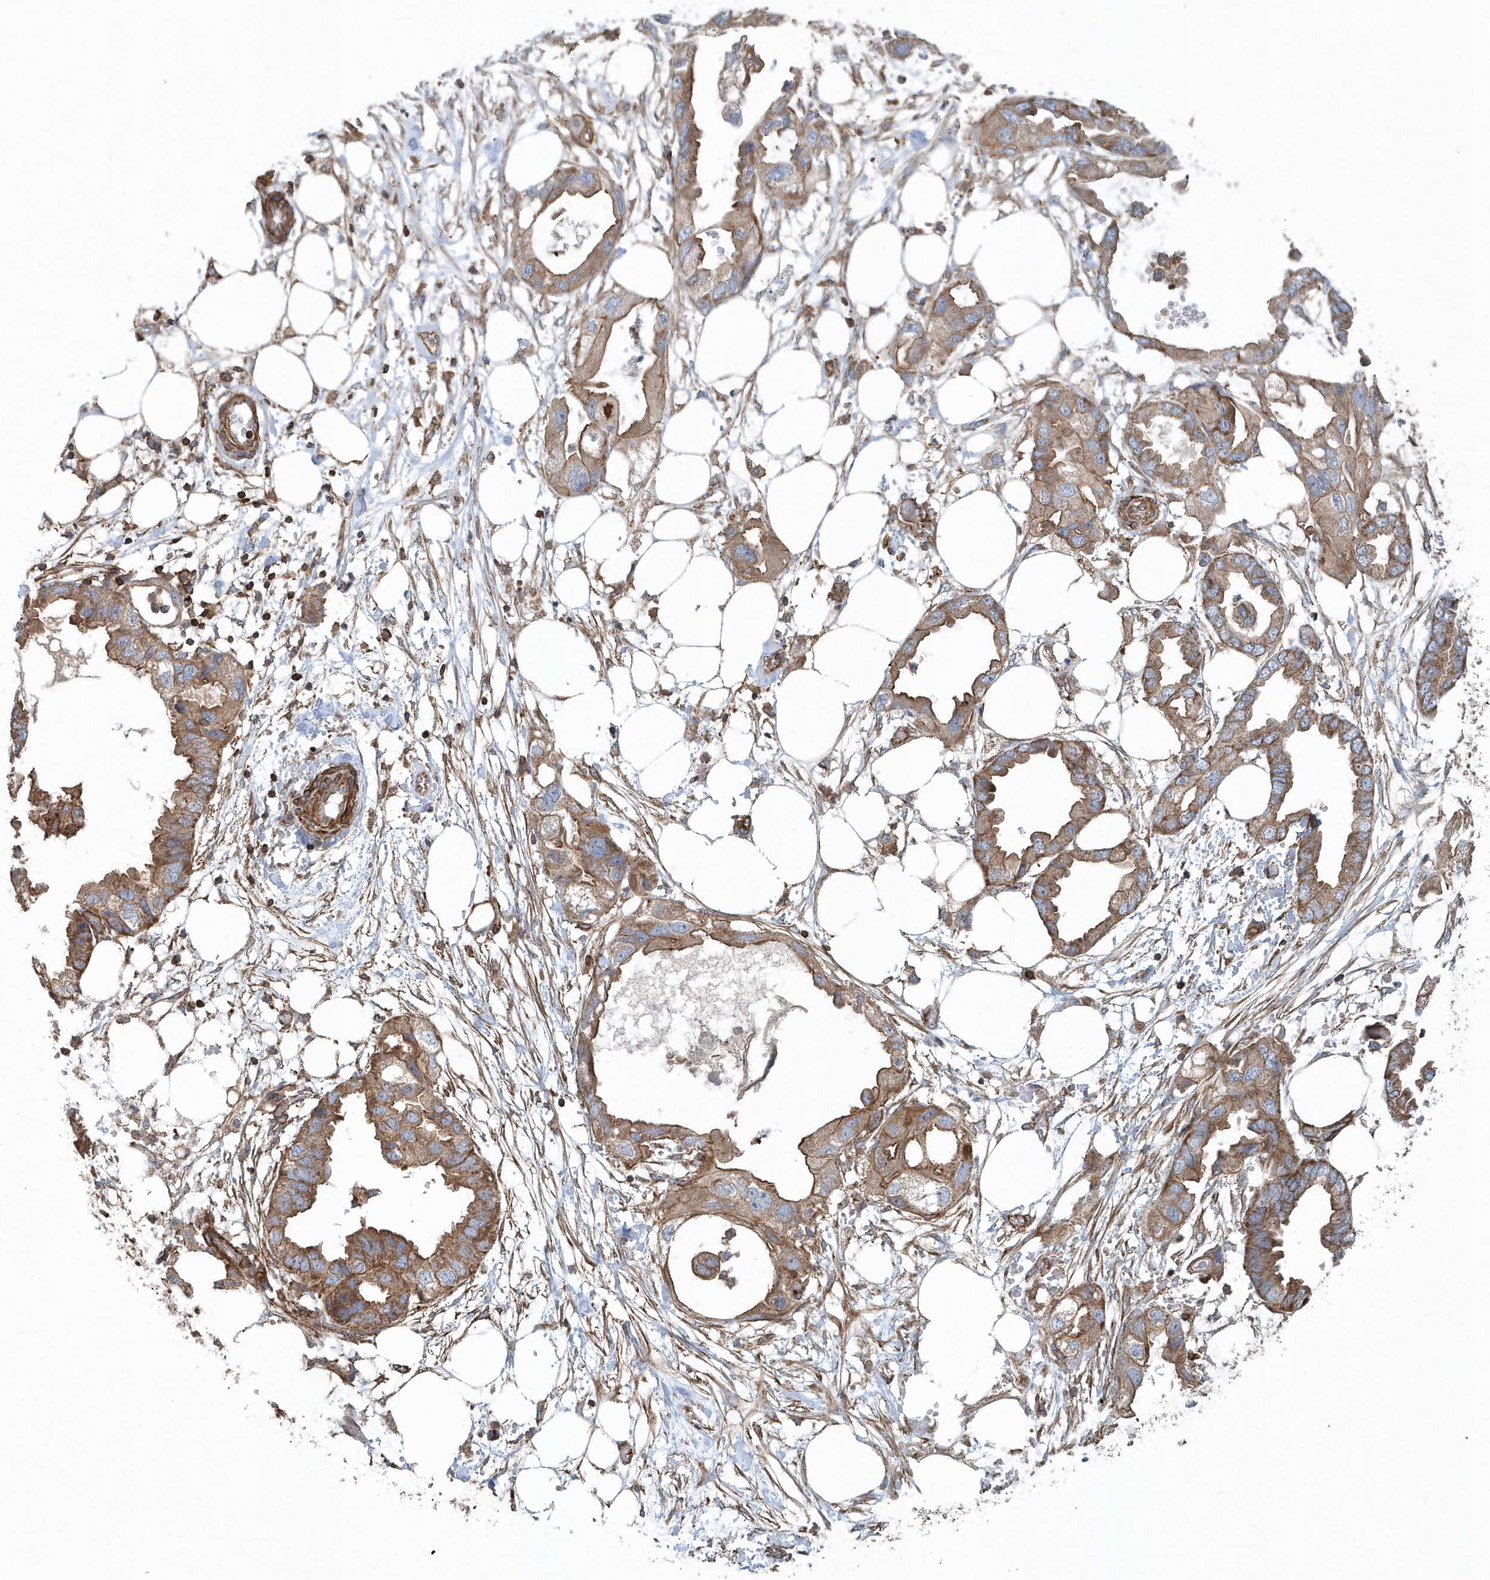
{"staining": {"intensity": "moderate", "quantity": ">75%", "location": "cytoplasmic/membranous"}, "tissue": "endometrial cancer", "cell_type": "Tumor cells", "image_type": "cancer", "snomed": [{"axis": "morphology", "description": "Adenocarcinoma, NOS"}, {"axis": "morphology", "description": "Adenocarcinoma, metastatic, NOS"}, {"axis": "topography", "description": "Adipose tissue"}, {"axis": "topography", "description": "Endometrium"}], "caption": "Immunohistochemical staining of metastatic adenocarcinoma (endometrial) reveals moderate cytoplasmic/membranous protein expression in about >75% of tumor cells.", "gene": "MMUT", "patient": {"sex": "female", "age": 67}}